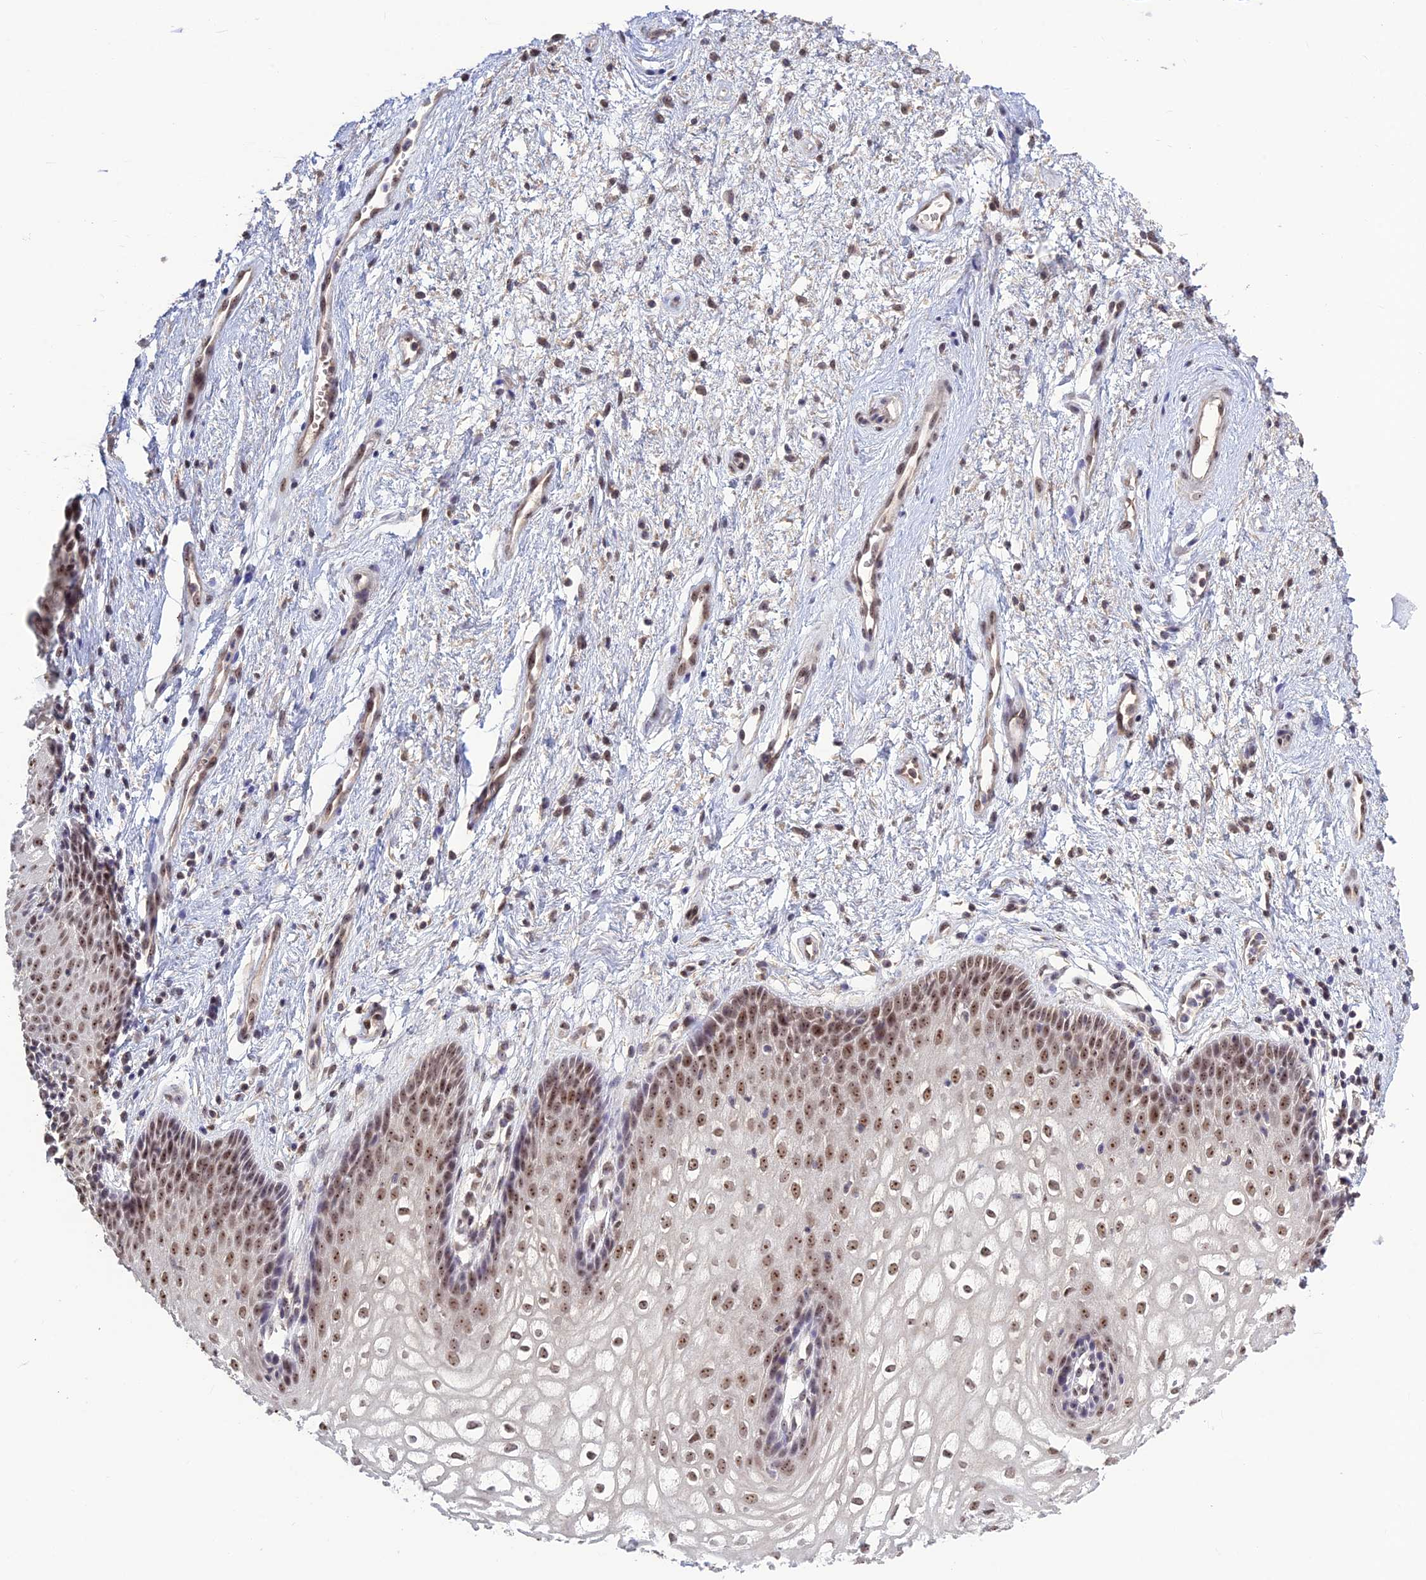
{"staining": {"intensity": "moderate", "quantity": ">75%", "location": "nuclear"}, "tissue": "vagina", "cell_type": "Squamous epithelial cells", "image_type": "normal", "snomed": [{"axis": "morphology", "description": "Normal tissue, NOS"}, {"axis": "topography", "description": "Vagina"}], "caption": "Immunohistochemistry of benign human vagina shows medium levels of moderate nuclear staining in approximately >75% of squamous epithelial cells.", "gene": "POLR1G", "patient": {"sex": "female", "age": 34}}